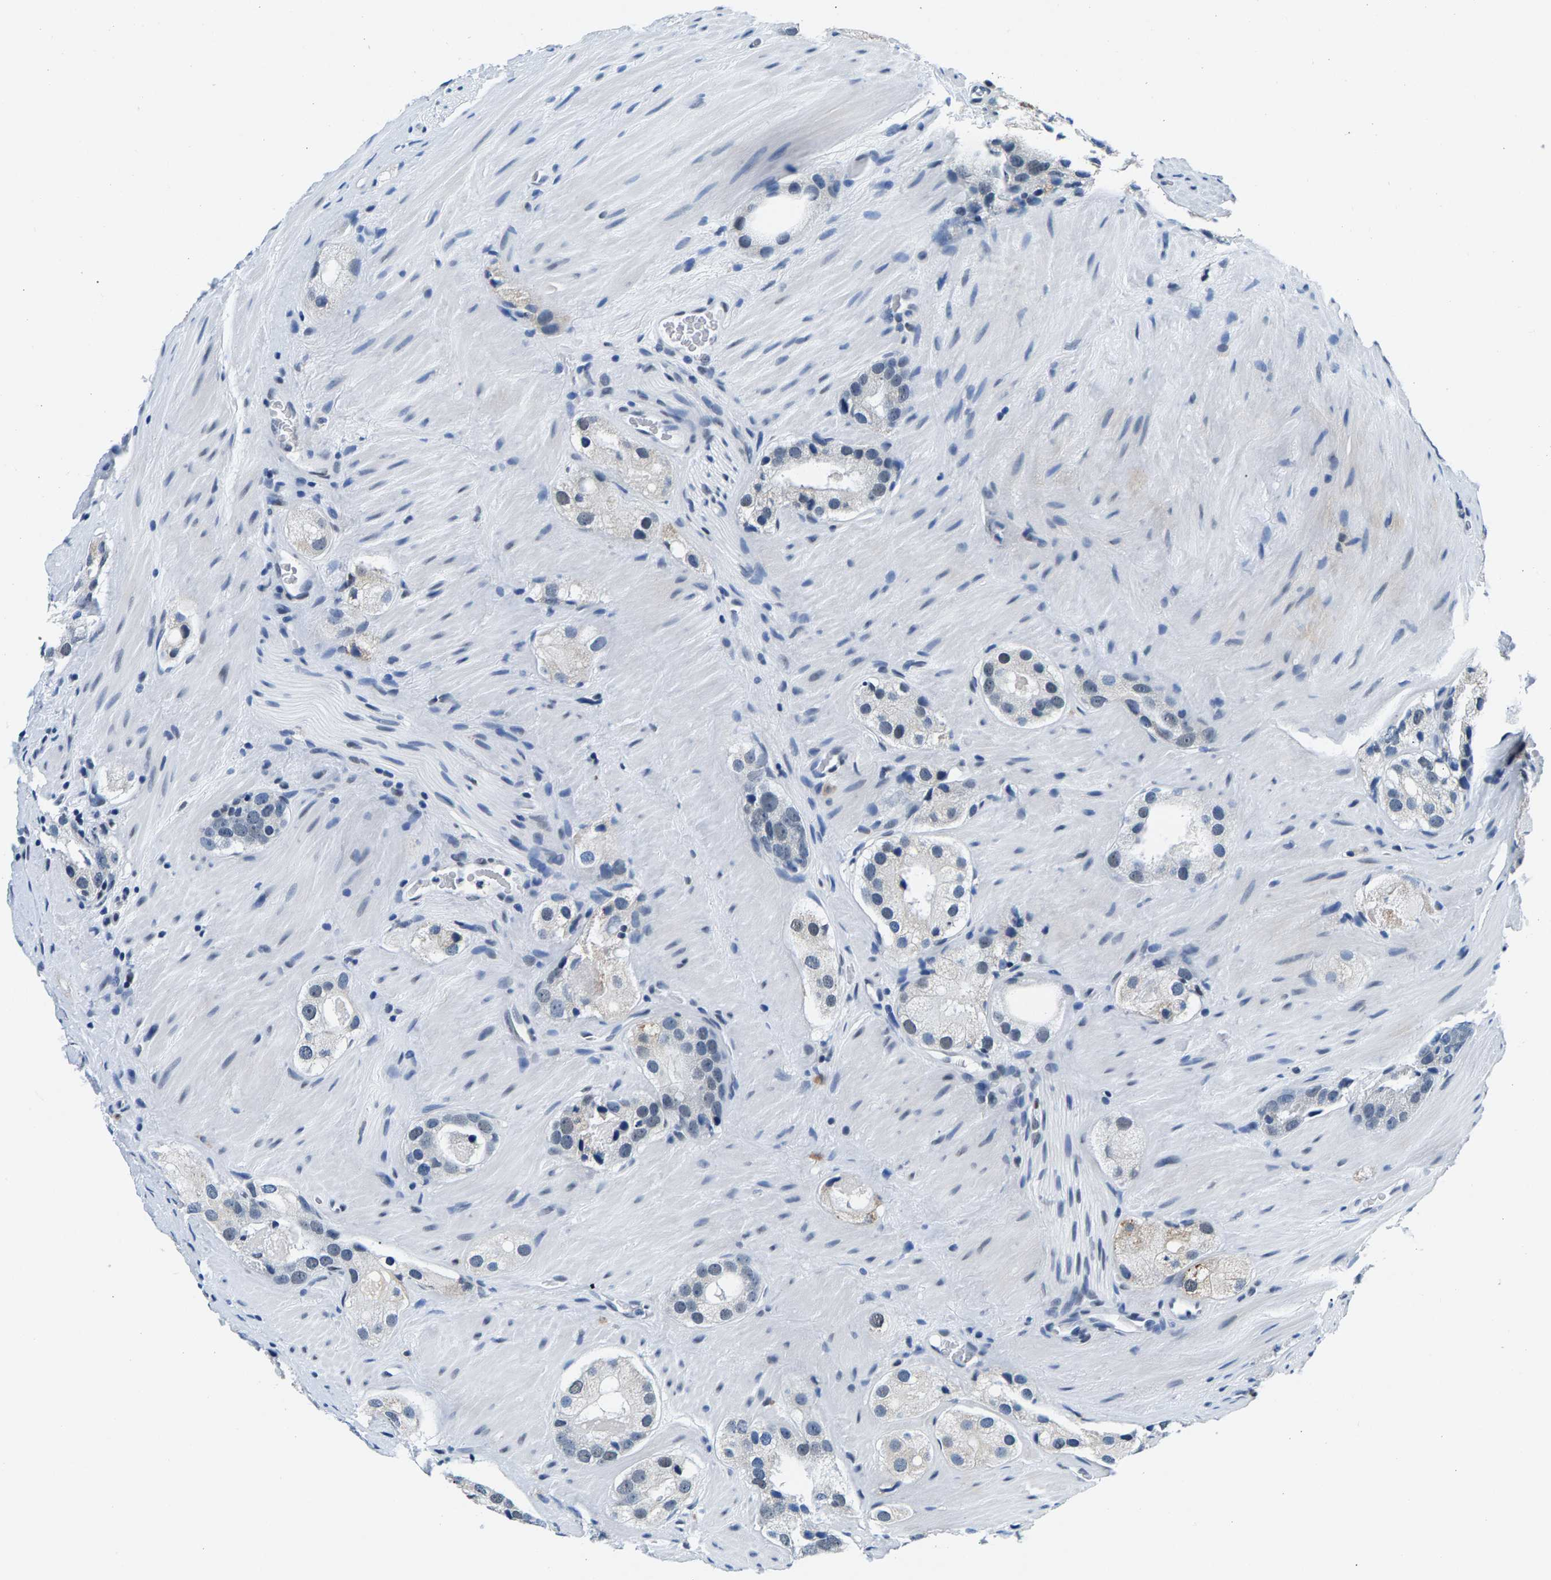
{"staining": {"intensity": "negative", "quantity": "none", "location": "none"}, "tissue": "prostate cancer", "cell_type": "Tumor cells", "image_type": "cancer", "snomed": [{"axis": "morphology", "description": "Adenocarcinoma, High grade"}, {"axis": "topography", "description": "Prostate"}], "caption": "The IHC micrograph has no significant positivity in tumor cells of prostate cancer tissue.", "gene": "ATF2", "patient": {"sex": "male", "age": 63}}